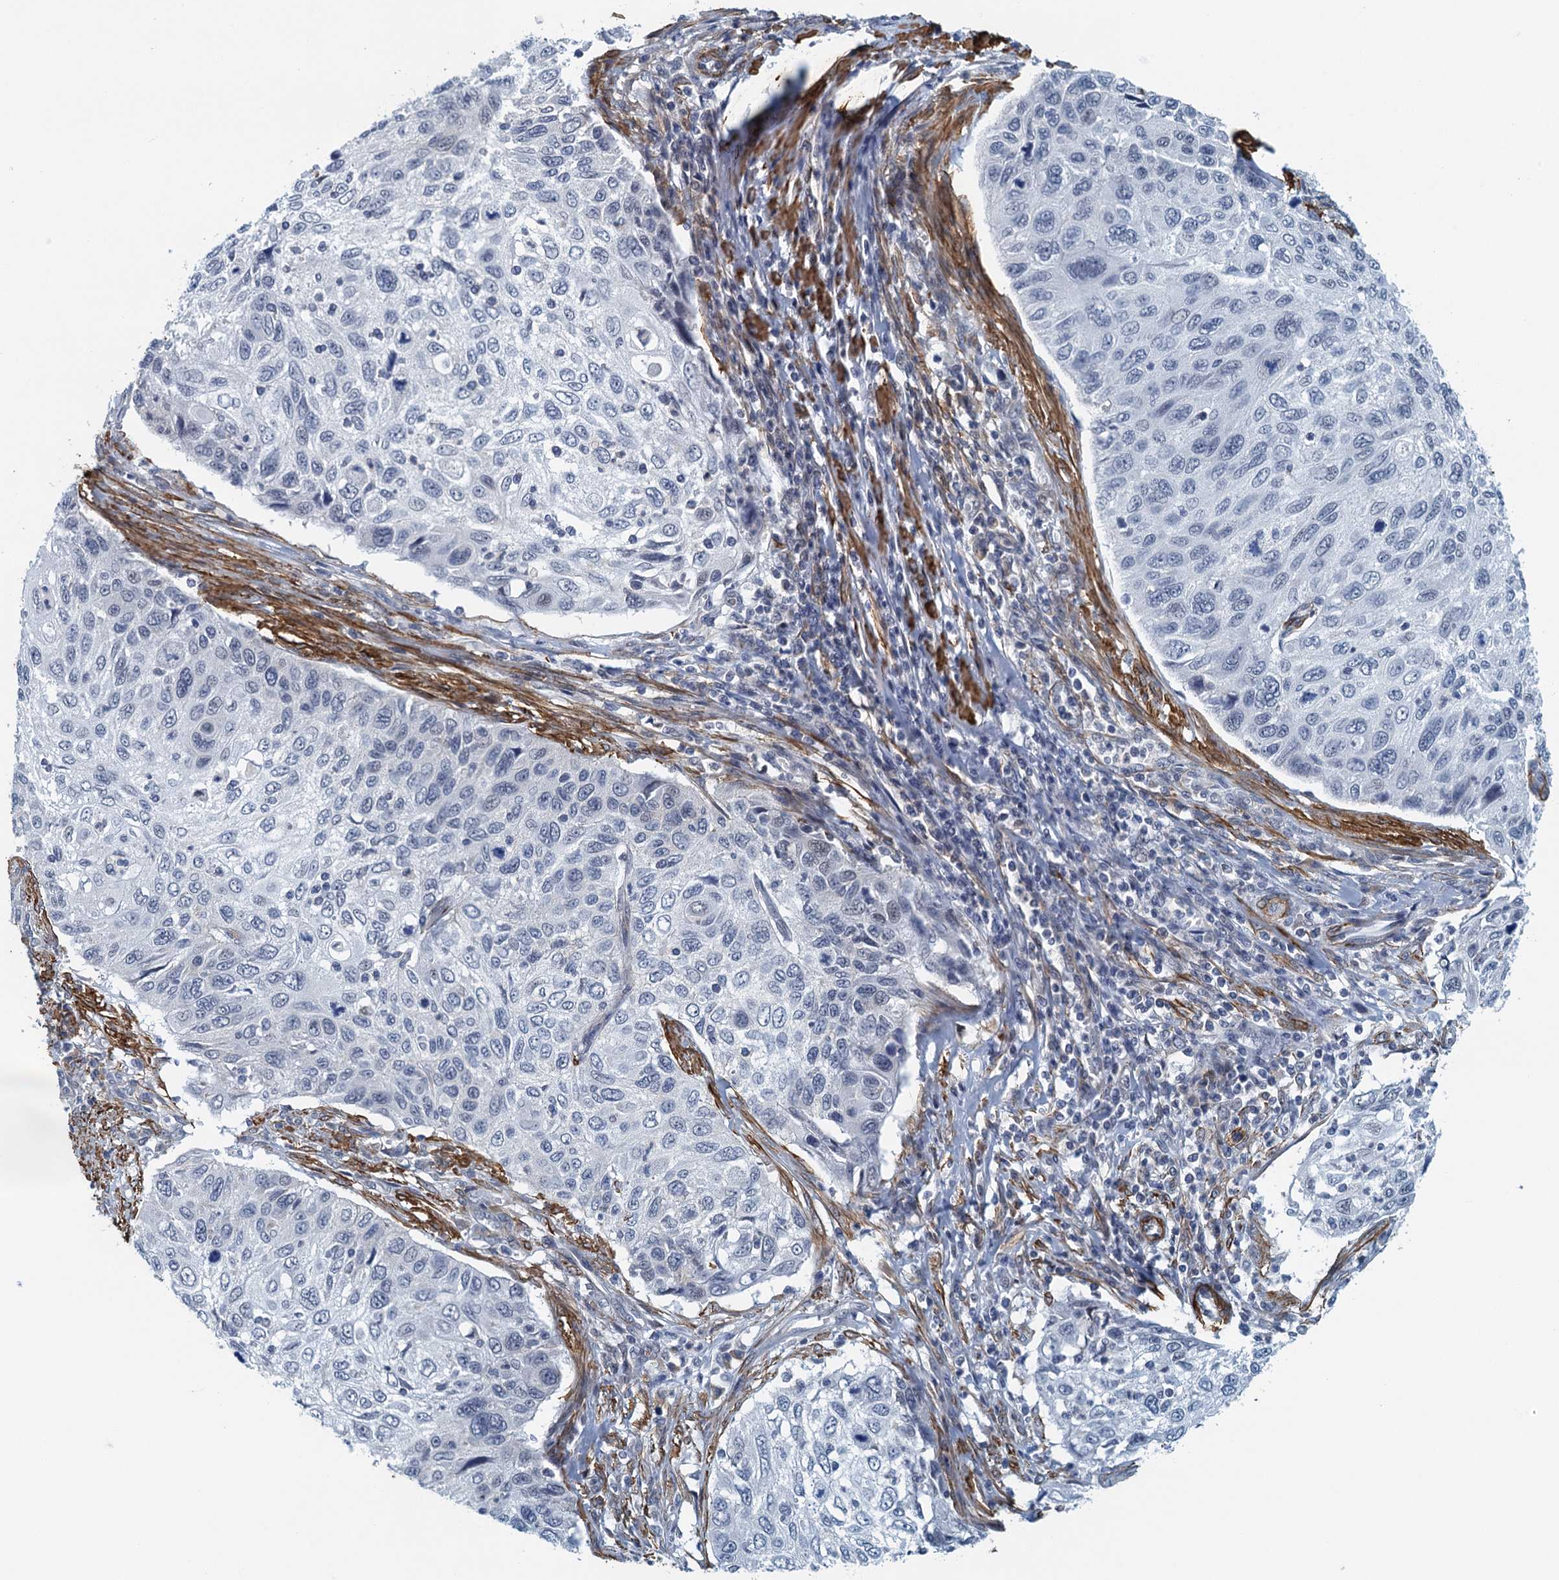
{"staining": {"intensity": "negative", "quantity": "none", "location": "none"}, "tissue": "cervical cancer", "cell_type": "Tumor cells", "image_type": "cancer", "snomed": [{"axis": "morphology", "description": "Squamous cell carcinoma, NOS"}, {"axis": "topography", "description": "Cervix"}], "caption": "Protein analysis of squamous cell carcinoma (cervical) reveals no significant staining in tumor cells.", "gene": "ALG2", "patient": {"sex": "female", "age": 70}}